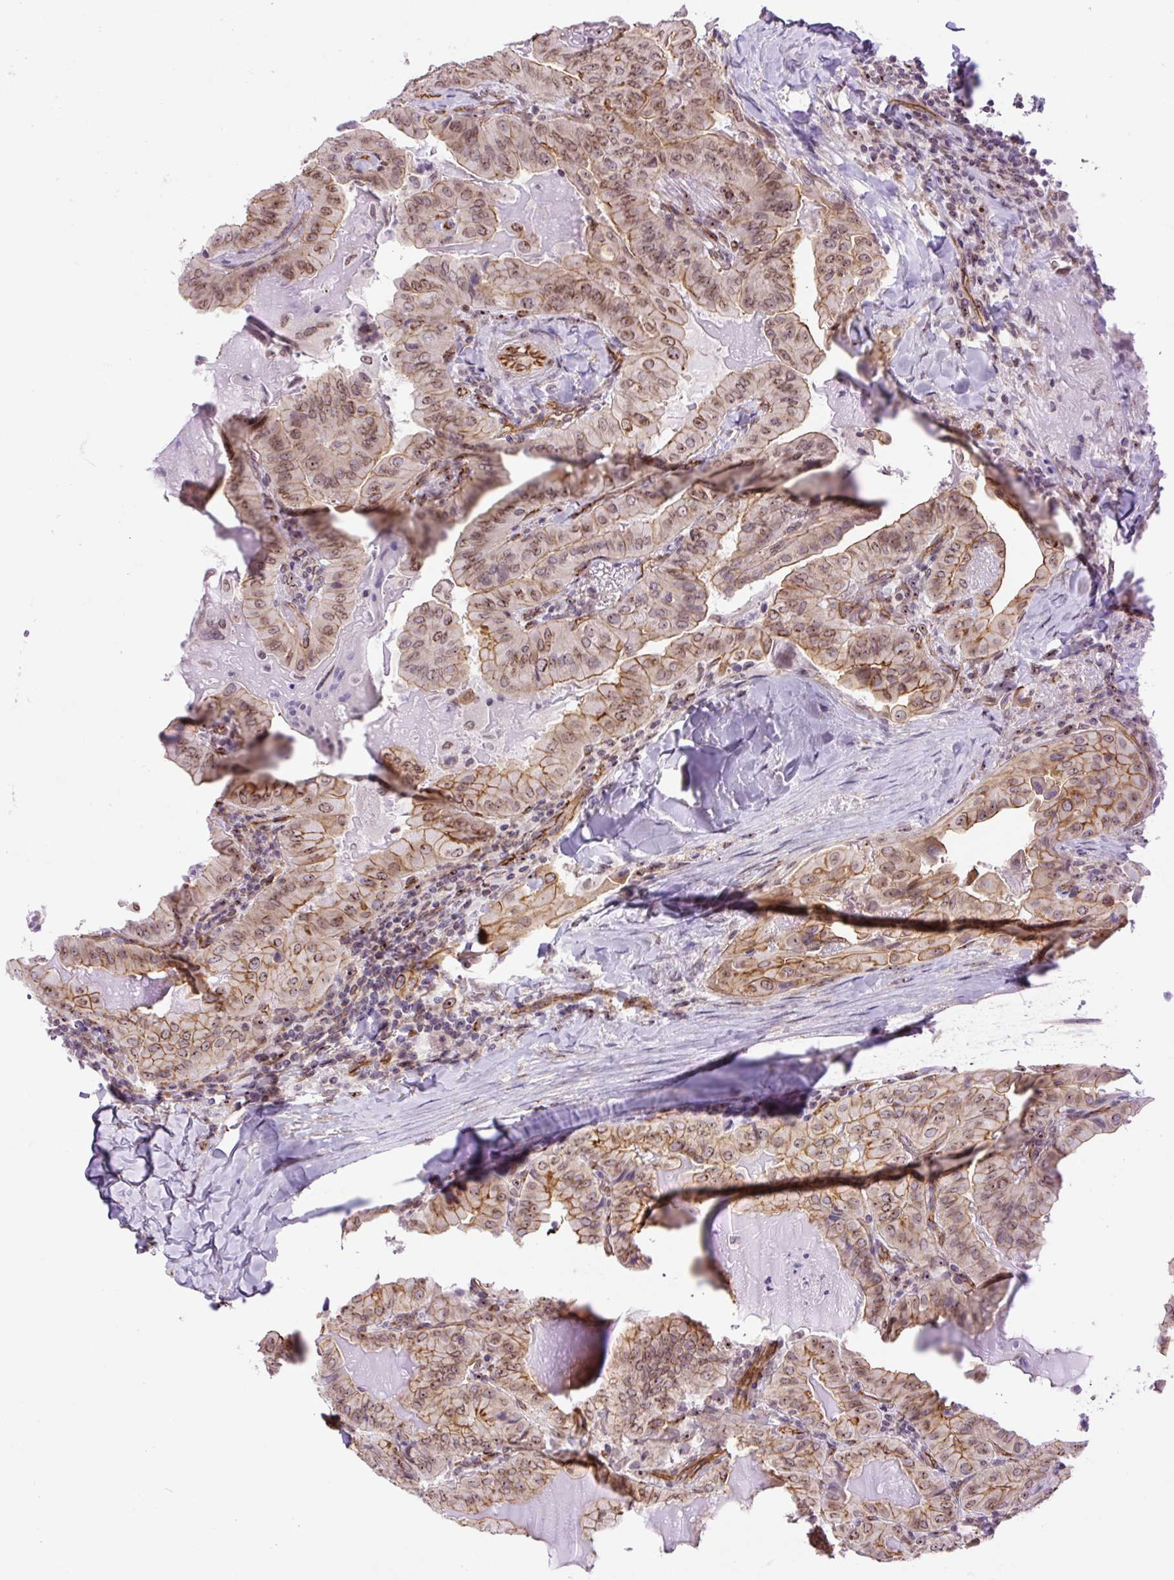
{"staining": {"intensity": "moderate", "quantity": ">75%", "location": "cytoplasmic/membranous,nuclear"}, "tissue": "thyroid cancer", "cell_type": "Tumor cells", "image_type": "cancer", "snomed": [{"axis": "morphology", "description": "Papillary adenocarcinoma, NOS"}, {"axis": "topography", "description": "Thyroid gland"}], "caption": "Thyroid papillary adenocarcinoma stained for a protein (brown) exhibits moderate cytoplasmic/membranous and nuclear positive positivity in about >75% of tumor cells.", "gene": "MYO5C", "patient": {"sex": "female", "age": 68}}